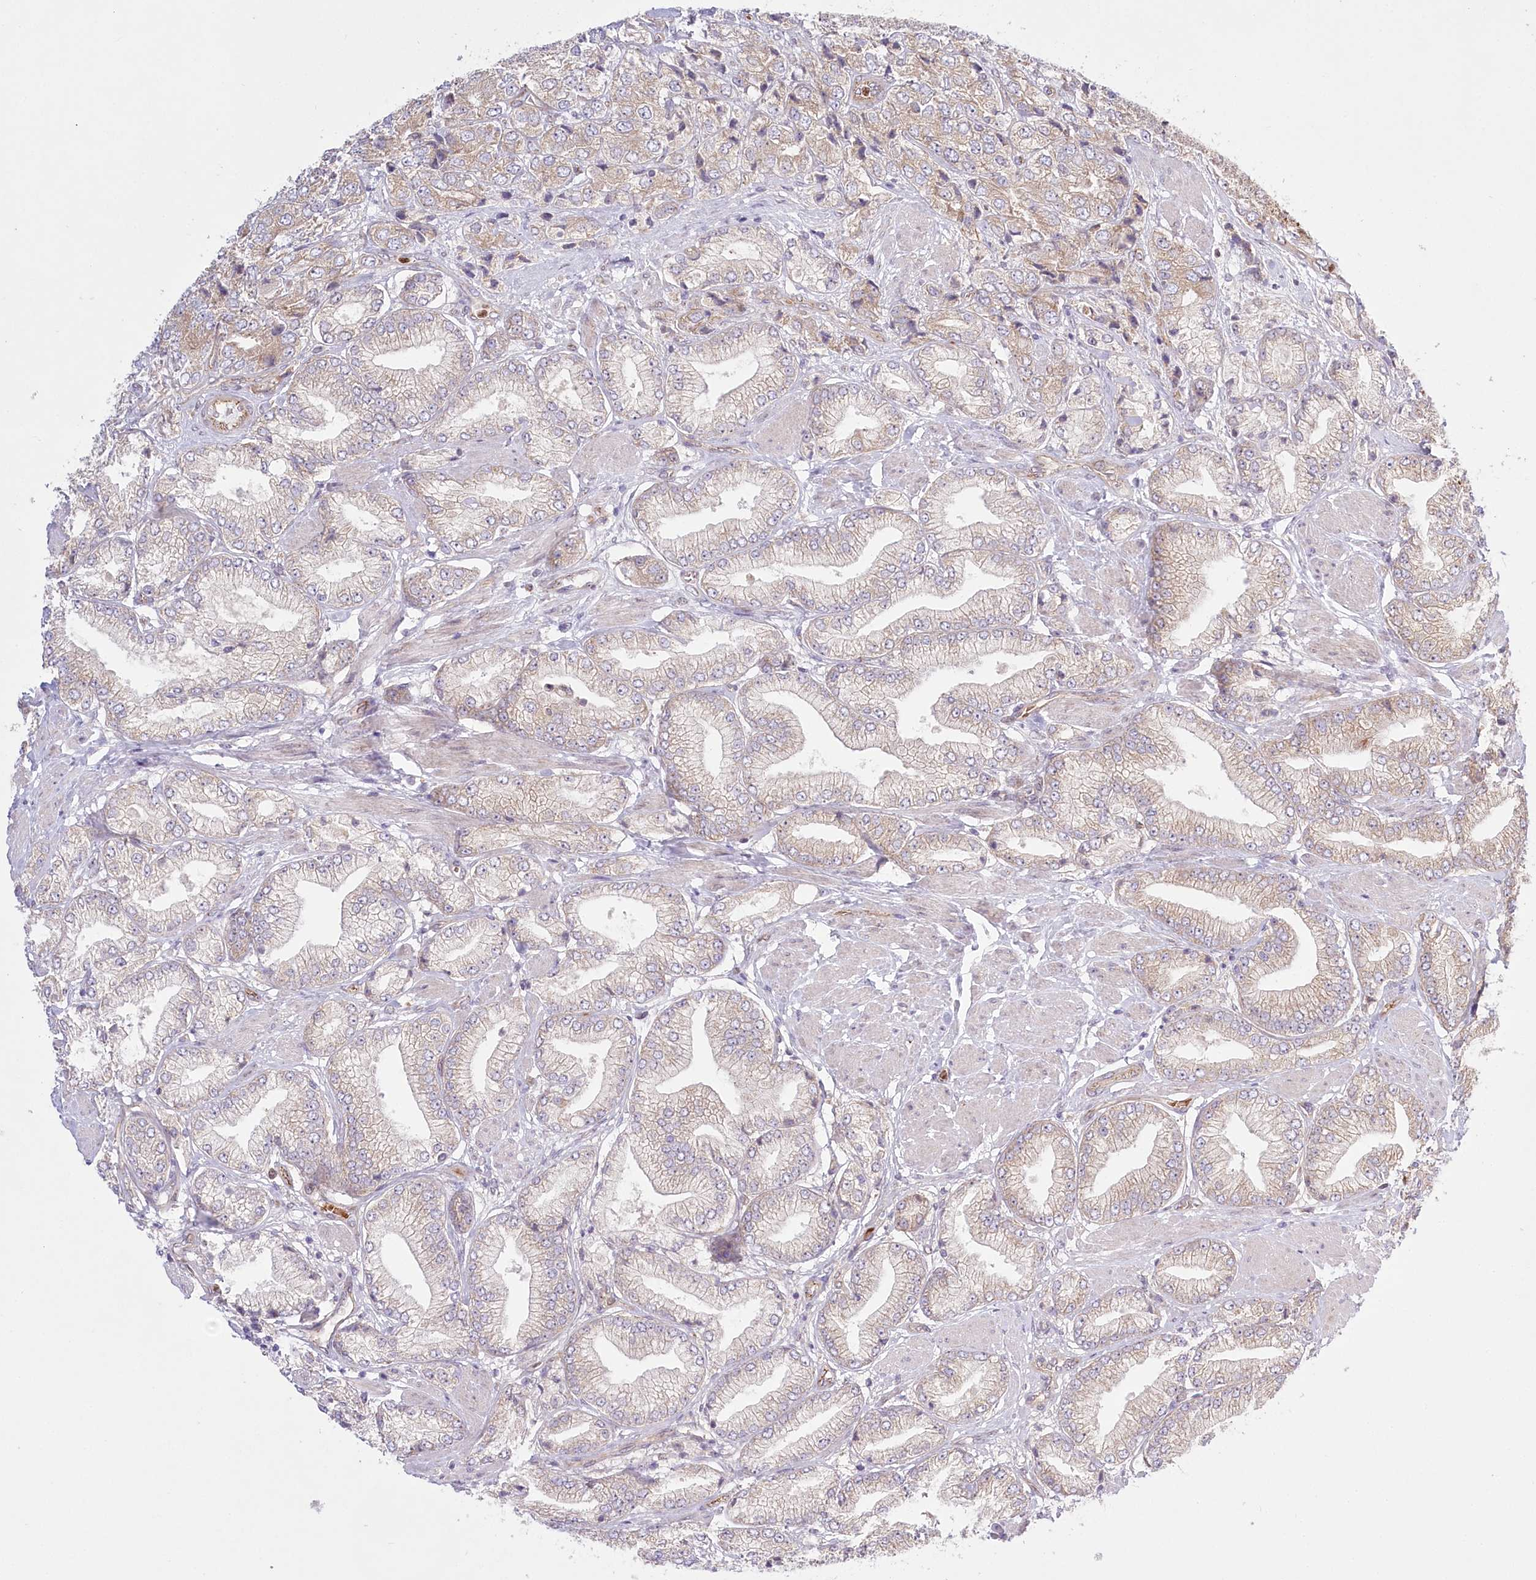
{"staining": {"intensity": "weak", "quantity": "25%-75%", "location": "cytoplasmic/membranous"}, "tissue": "prostate cancer", "cell_type": "Tumor cells", "image_type": "cancer", "snomed": [{"axis": "morphology", "description": "Adenocarcinoma, High grade"}, {"axis": "topography", "description": "Prostate"}], "caption": "Protein staining by immunohistochemistry shows weak cytoplasmic/membranous staining in approximately 25%-75% of tumor cells in prostate cancer.", "gene": "COMMD3", "patient": {"sex": "male", "age": 50}}